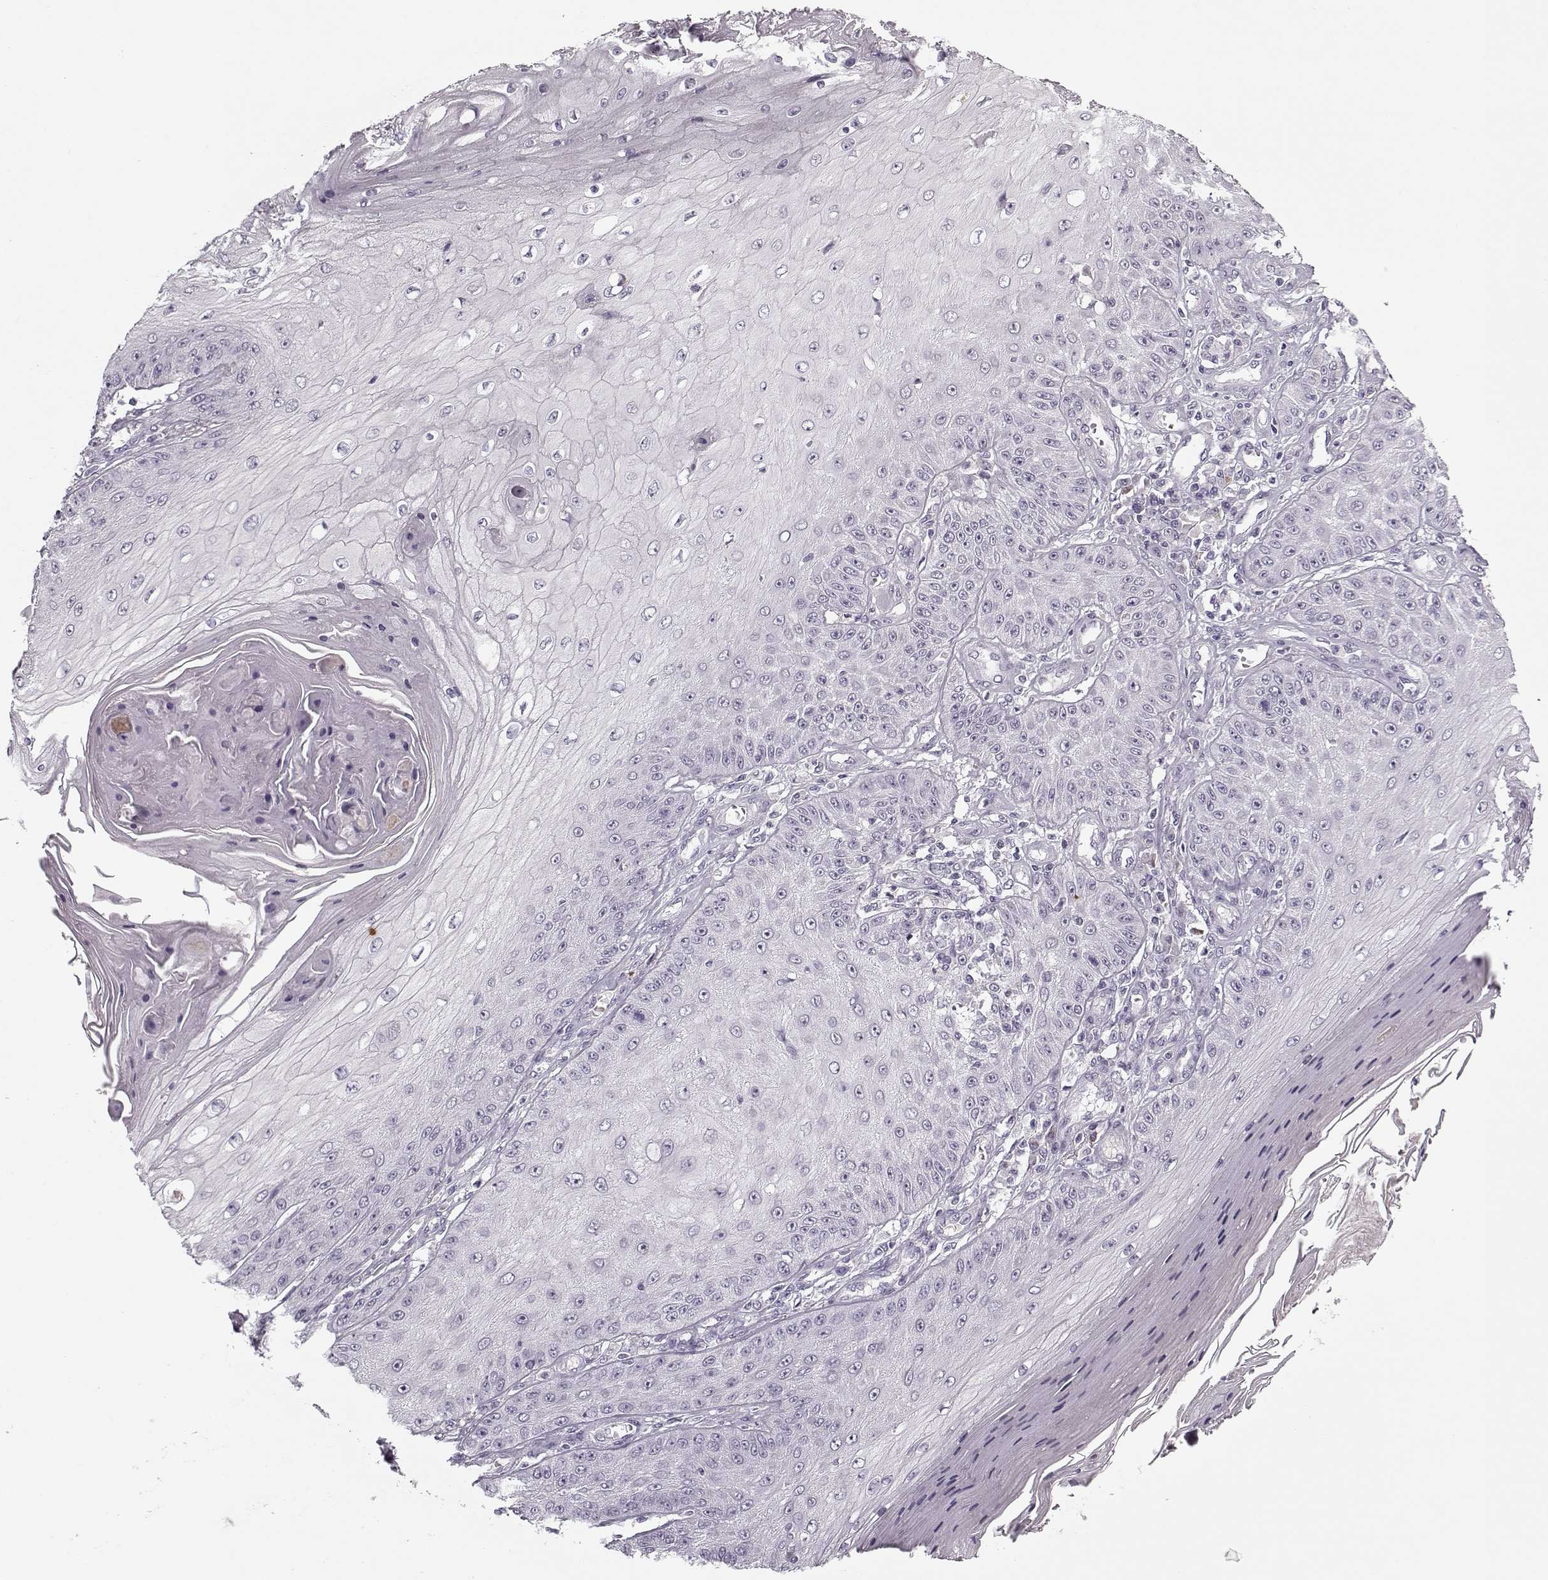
{"staining": {"intensity": "negative", "quantity": "none", "location": "none"}, "tissue": "skin cancer", "cell_type": "Tumor cells", "image_type": "cancer", "snomed": [{"axis": "morphology", "description": "Squamous cell carcinoma, NOS"}, {"axis": "topography", "description": "Skin"}], "caption": "Micrograph shows no protein staining in tumor cells of skin cancer (squamous cell carcinoma) tissue.", "gene": "KRT9", "patient": {"sex": "male", "age": 70}}